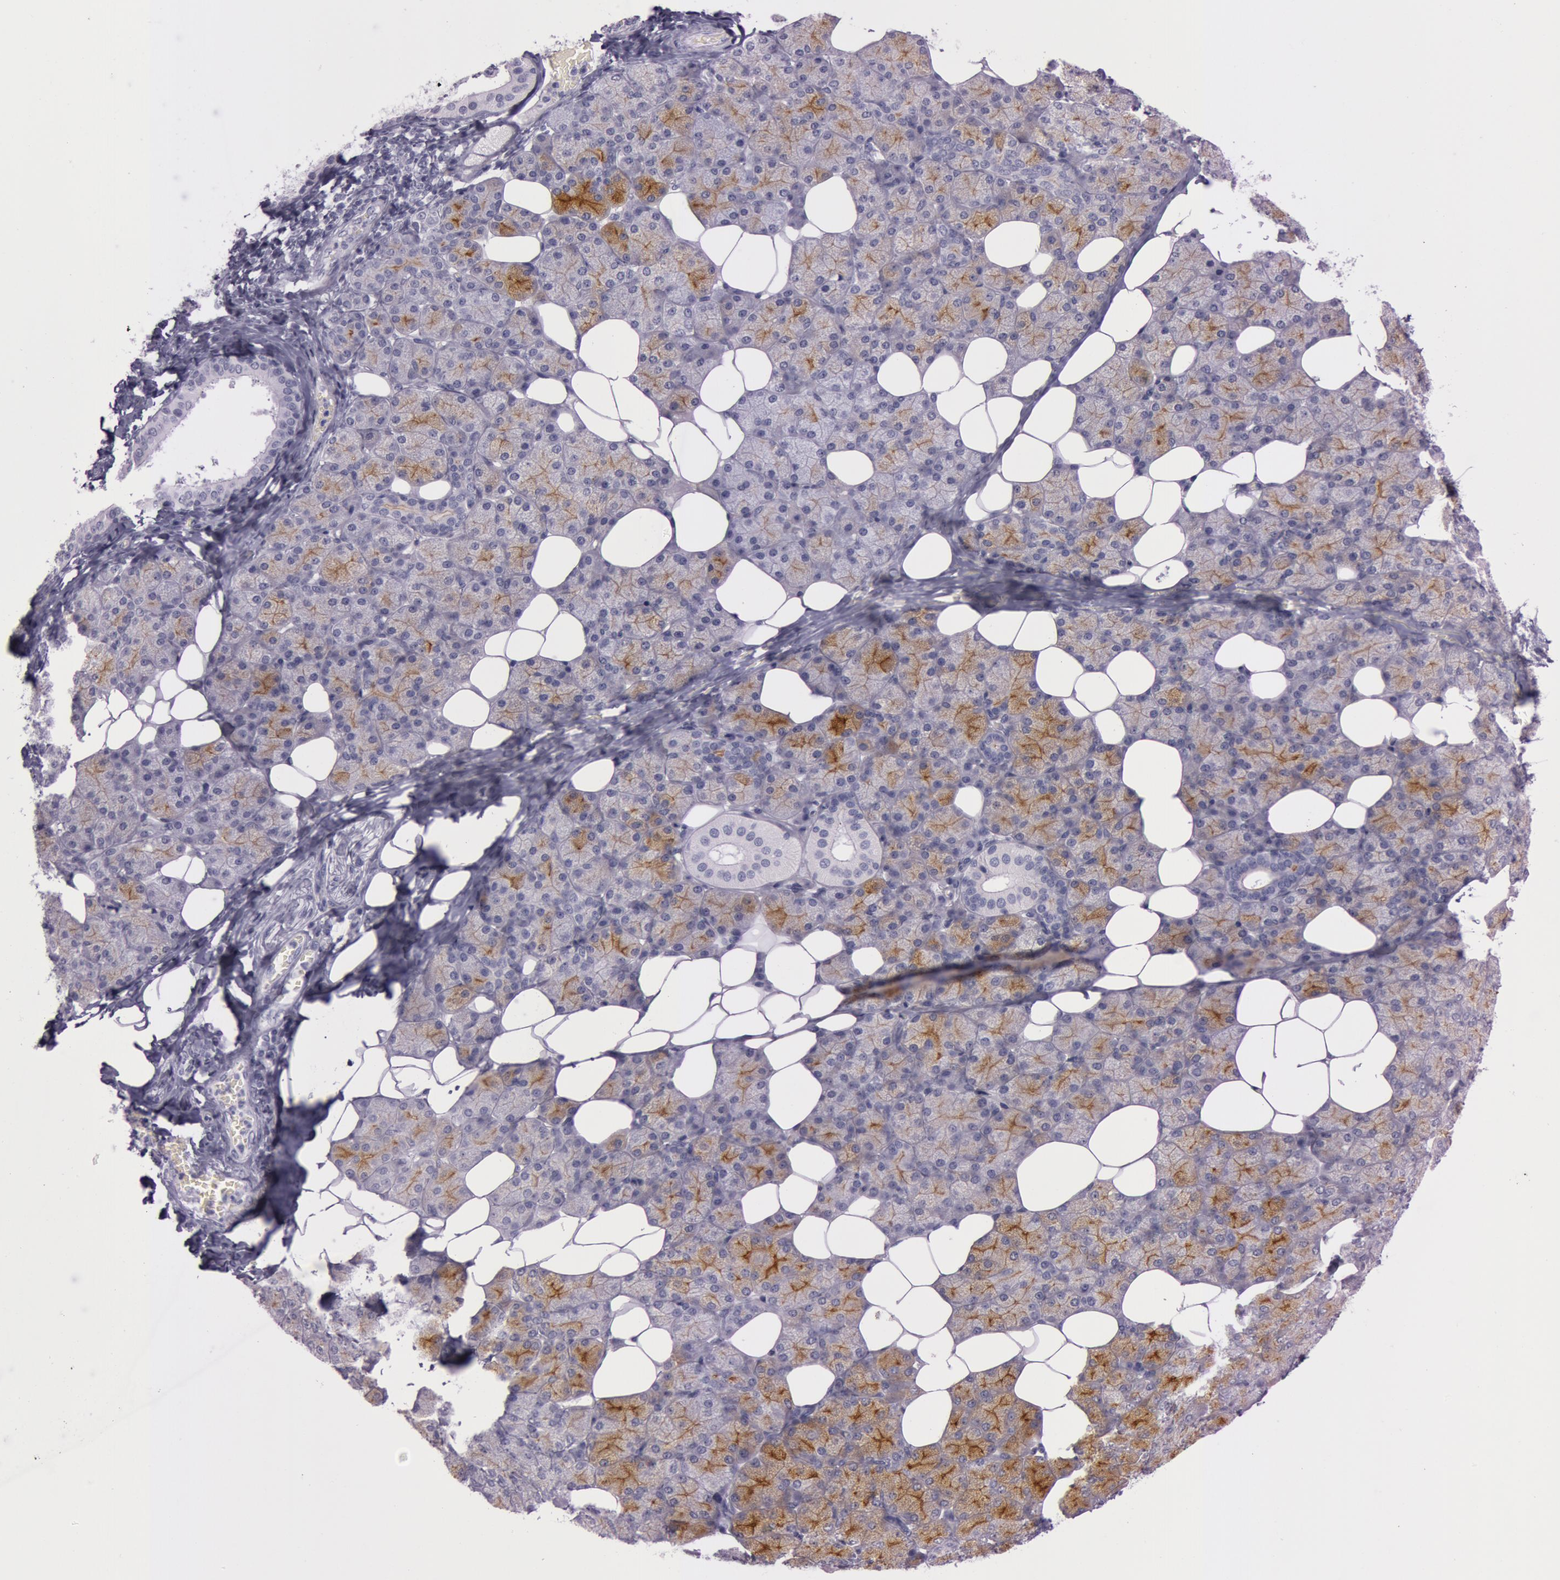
{"staining": {"intensity": "moderate", "quantity": "<25%", "location": "cytoplasmic/membranous"}, "tissue": "salivary gland", "cell_type": "Glandular cells", "image_type": "normal", "snomed": [{"axis": "morphology", "description": "Normal tissue, NOS"}, {"axis": "topography", "description": "Lymph node"}, {"axis": "topography", "description": "Salivary gland"}], "caption": "IHC of normal salivary gland reveals low levels of moderate cytoplasmic/membranous expression in about <25% of glandular cells. (brown staining indicates protein expression, while blue staining denotes nuclei).", "gene": "FOLH1", "patient": {"sex": "male", "age": 8}}